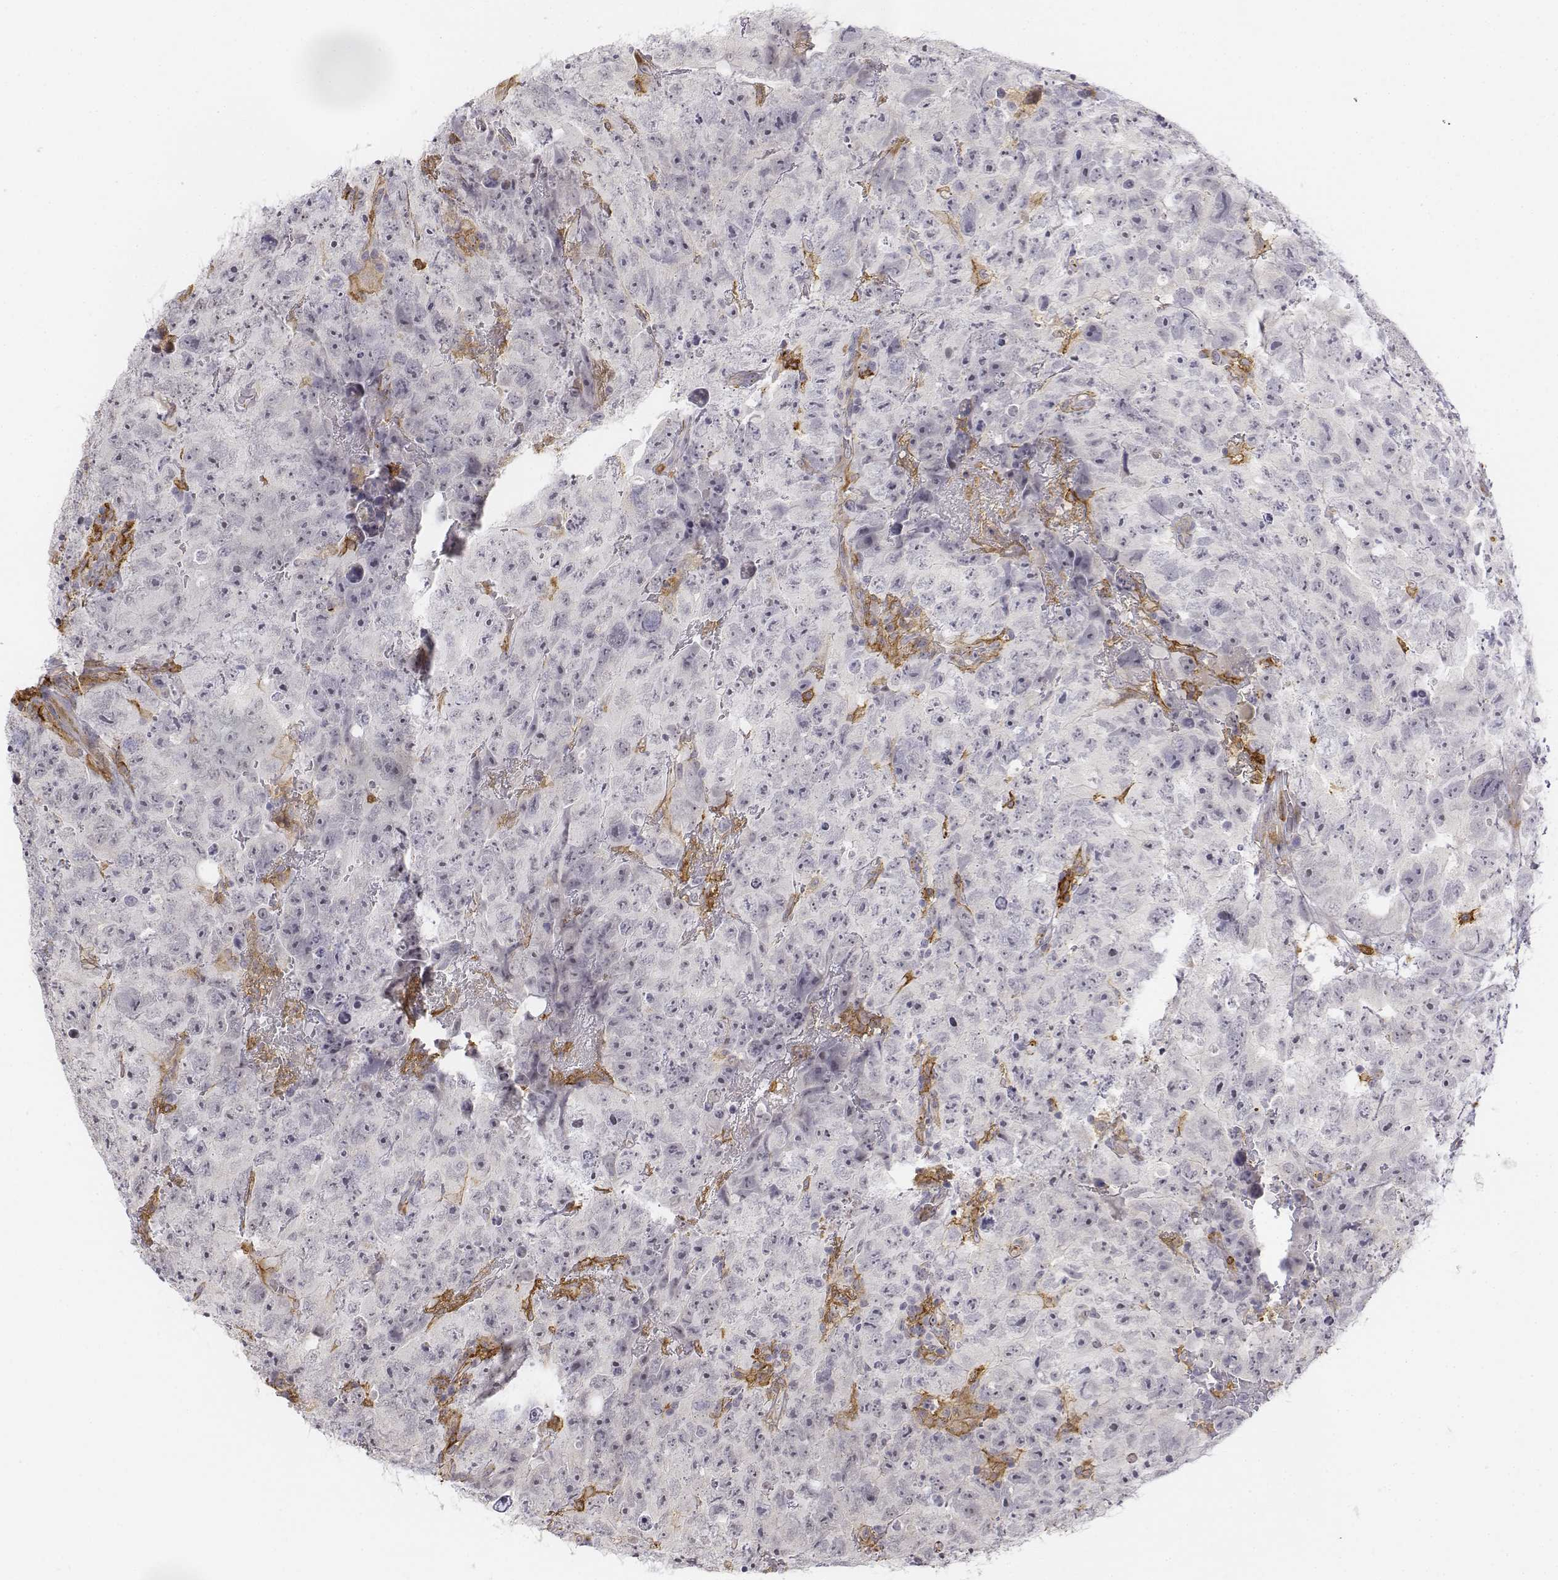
{"staining": {"intensity": "negative", "quantity": "none", "location": "none"}, "tissue": "testis cancer", "cell_type": "Tumor cells", "image_type": "cancer", "snomed": [{"axis": "morphology", "description": "Carcinoma, Embryonal, NOS"}, {"axis": "topography", "description": "Testis"}], "caption": "A histopathology image of human testis cancer is negative for staining in tumor cells.", "gene": "CD14", "patient": {"sex": "male", "age": 24}}